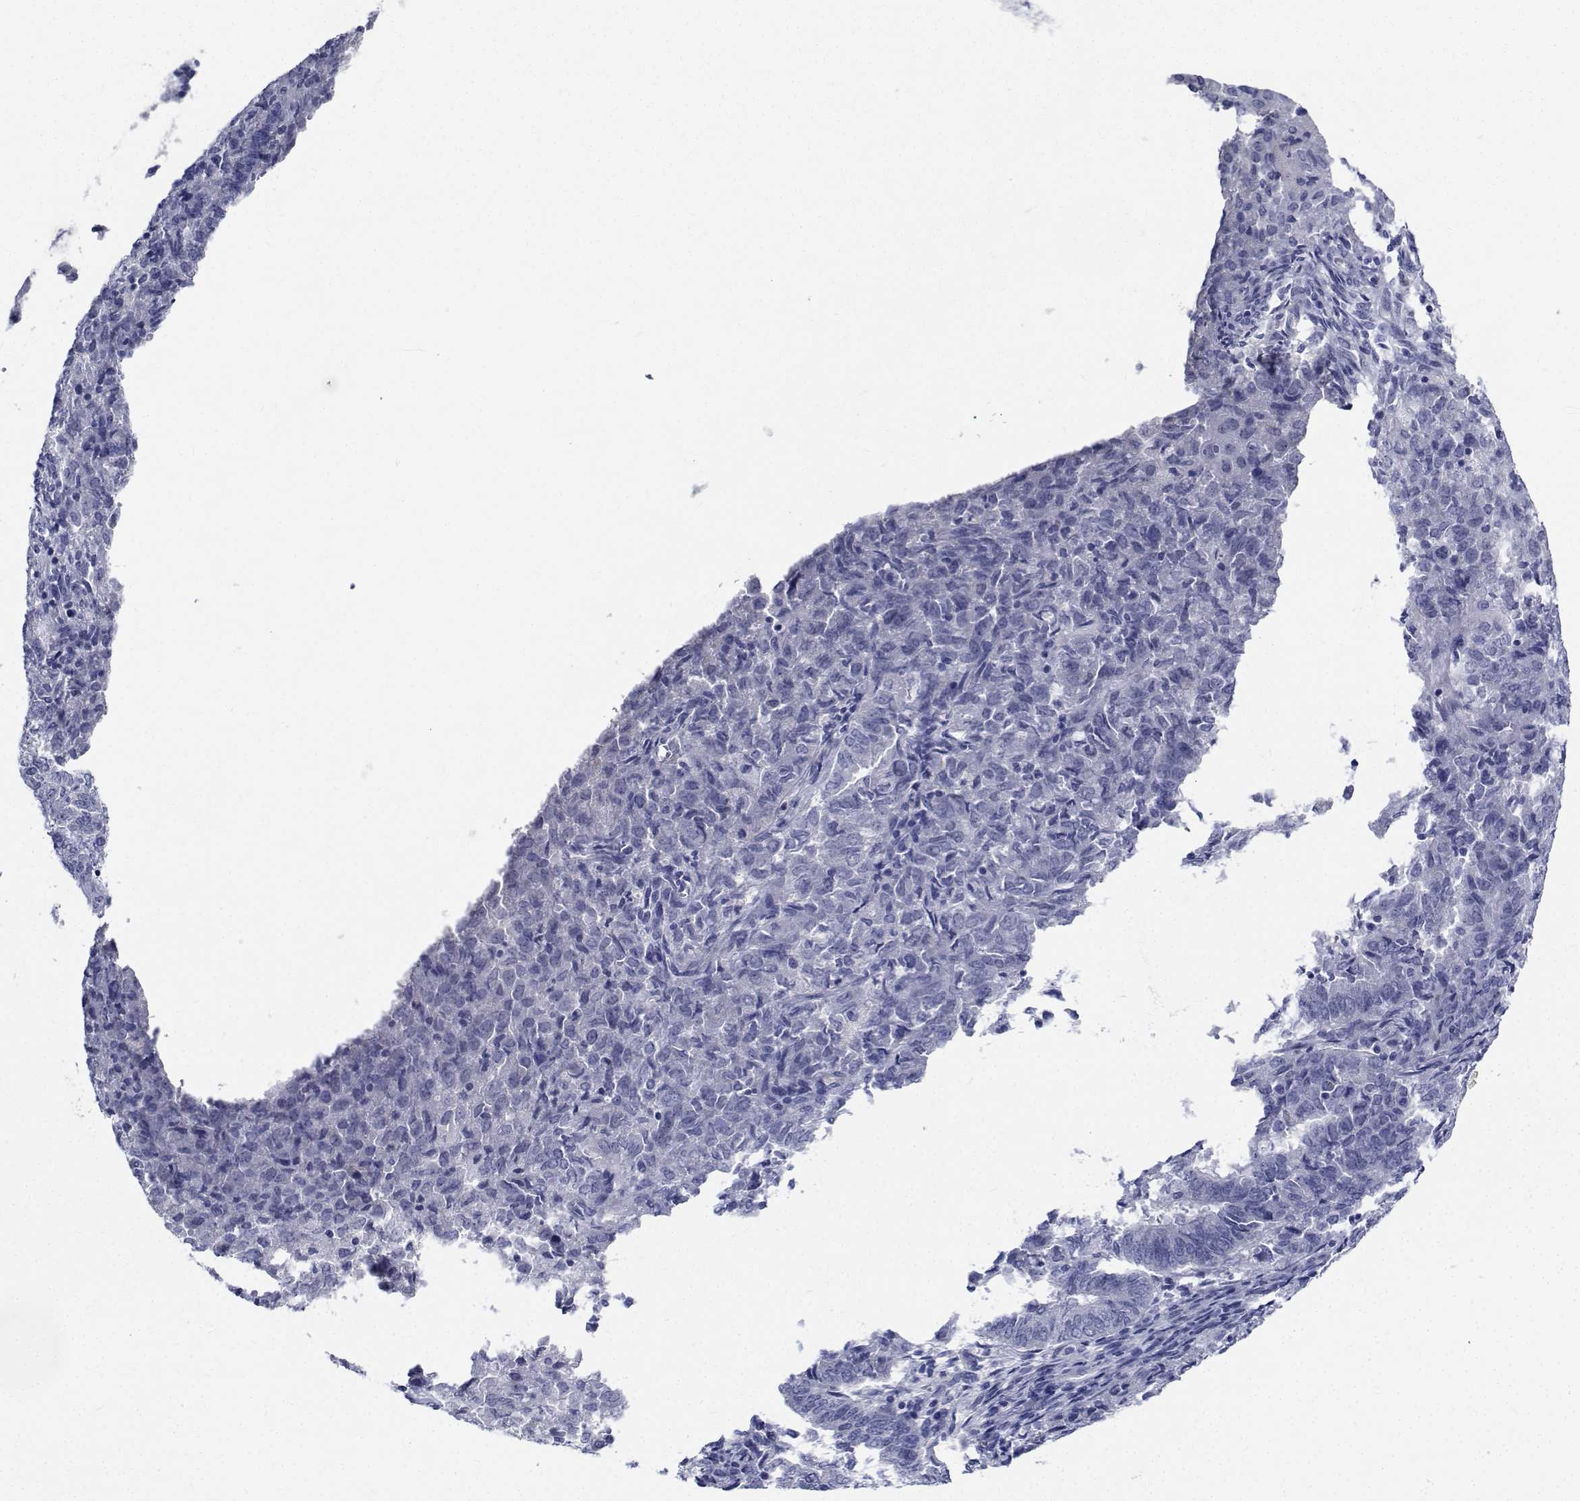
{"staining": {"intensity": "negative", "quantity": "none", "location": "none"}, "tissue": "endometrial cancer", "cell_type": "Tumor cells", "image_type": "cancer", "snomed": [{"axis": "morphology", "description": "Adenocarcinoma, NOS"}, {"axis": "topography", "description": "Endometrium"}], "caption": "Immunohistochemistry histopathology image of neoplastic tissue: endometrial adenocarcinoma stained with DAB (3,3'-diaminobenzidine) displays no significant protein expression in tumor cells.", "gene": "PLXNA4", "patient": {"sex": "female", "age": 72}}